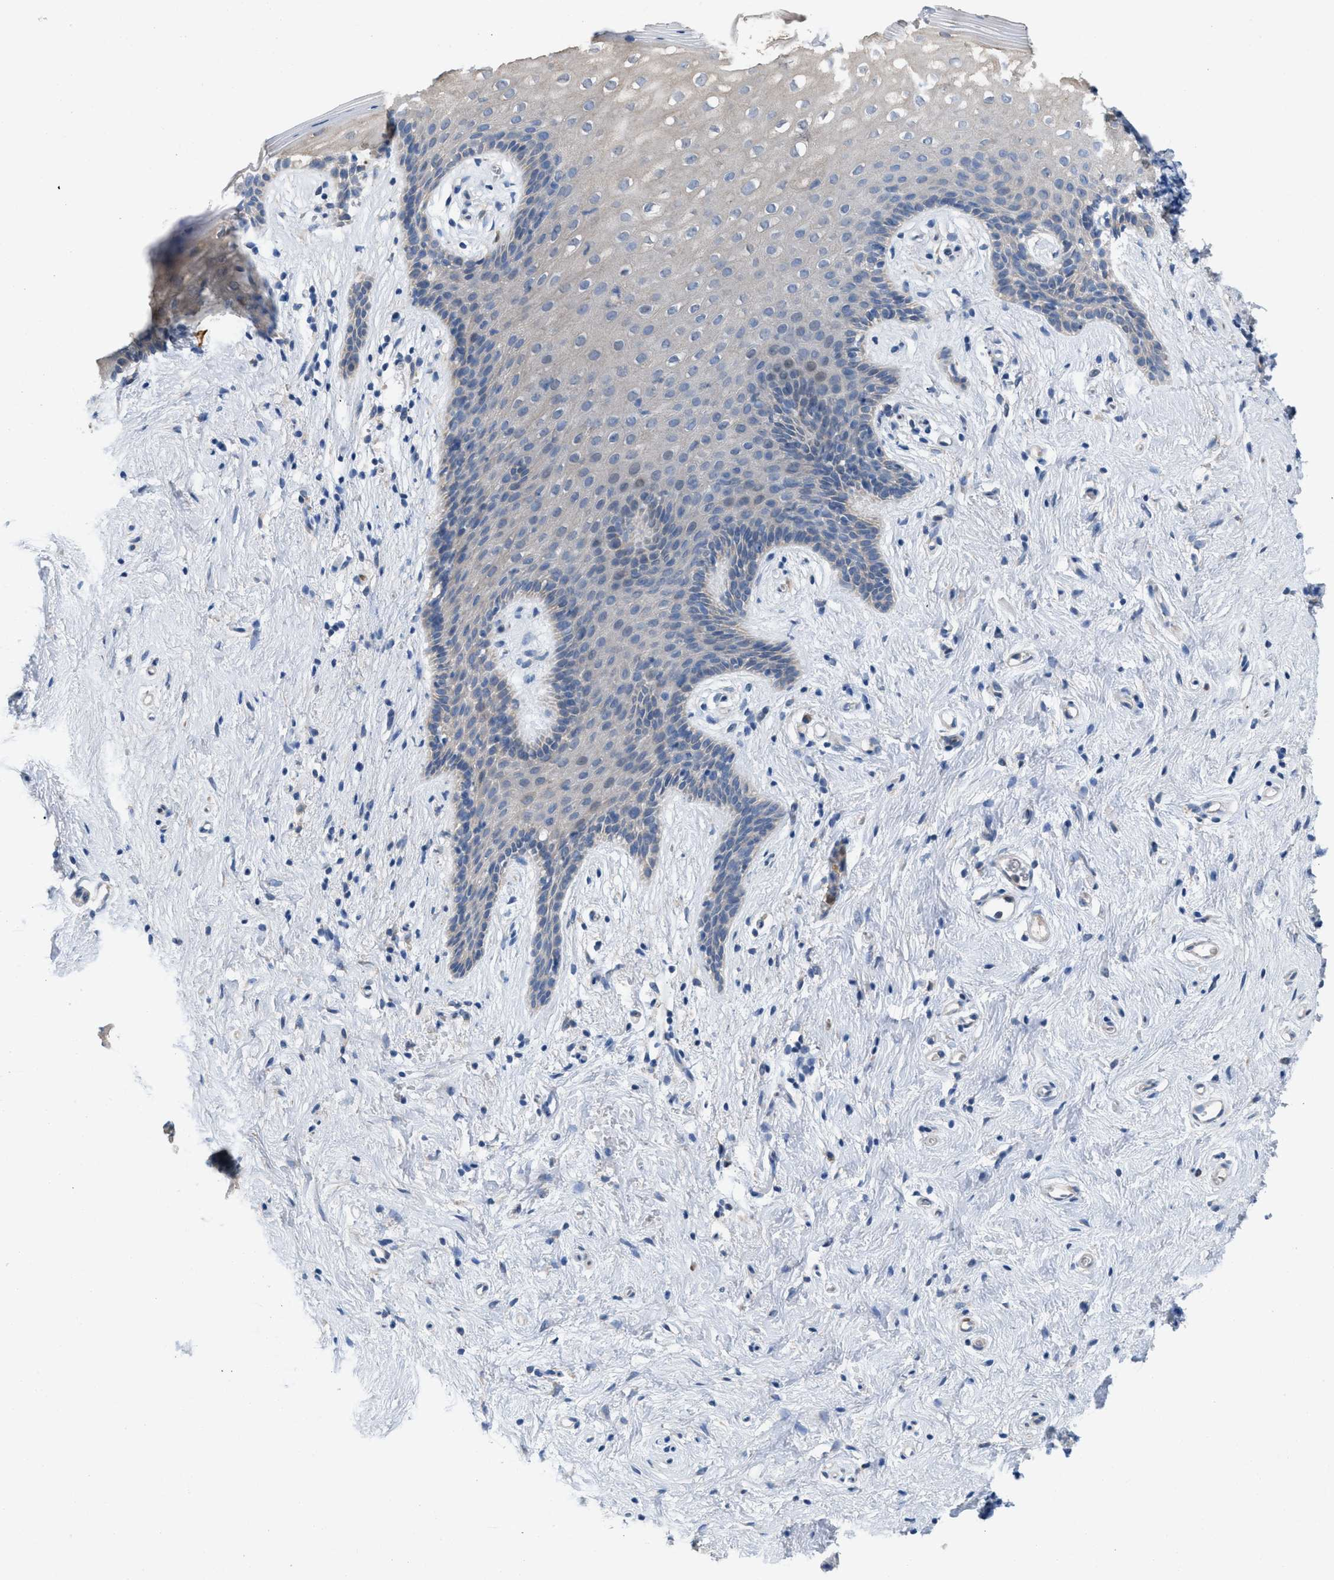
{"staining": {"intensity": "weak", "quantity": "<25%", "location": "cytoplasmic/membranous"}, "tissue": "vagina", "cell_type": "Squamous epithelial cells", "image_type": "normal", "snomed": [{"axis": "morphology", "description": "Normal tissue, NOS"}, {"axis": "topography", "description": "Vagina"}], "caption": "DAB (3,3'-diaminobenzidine) immunohistochemical staining of unremarkable human vagina reveals no significant staining in squamous epithelial cells. The staining is performed using DAB brown chromogen with nuclei counter-stained in using hematoxylin.", "gene": "PLPPR5", "patient": {"sex": "female", "age": 44}}